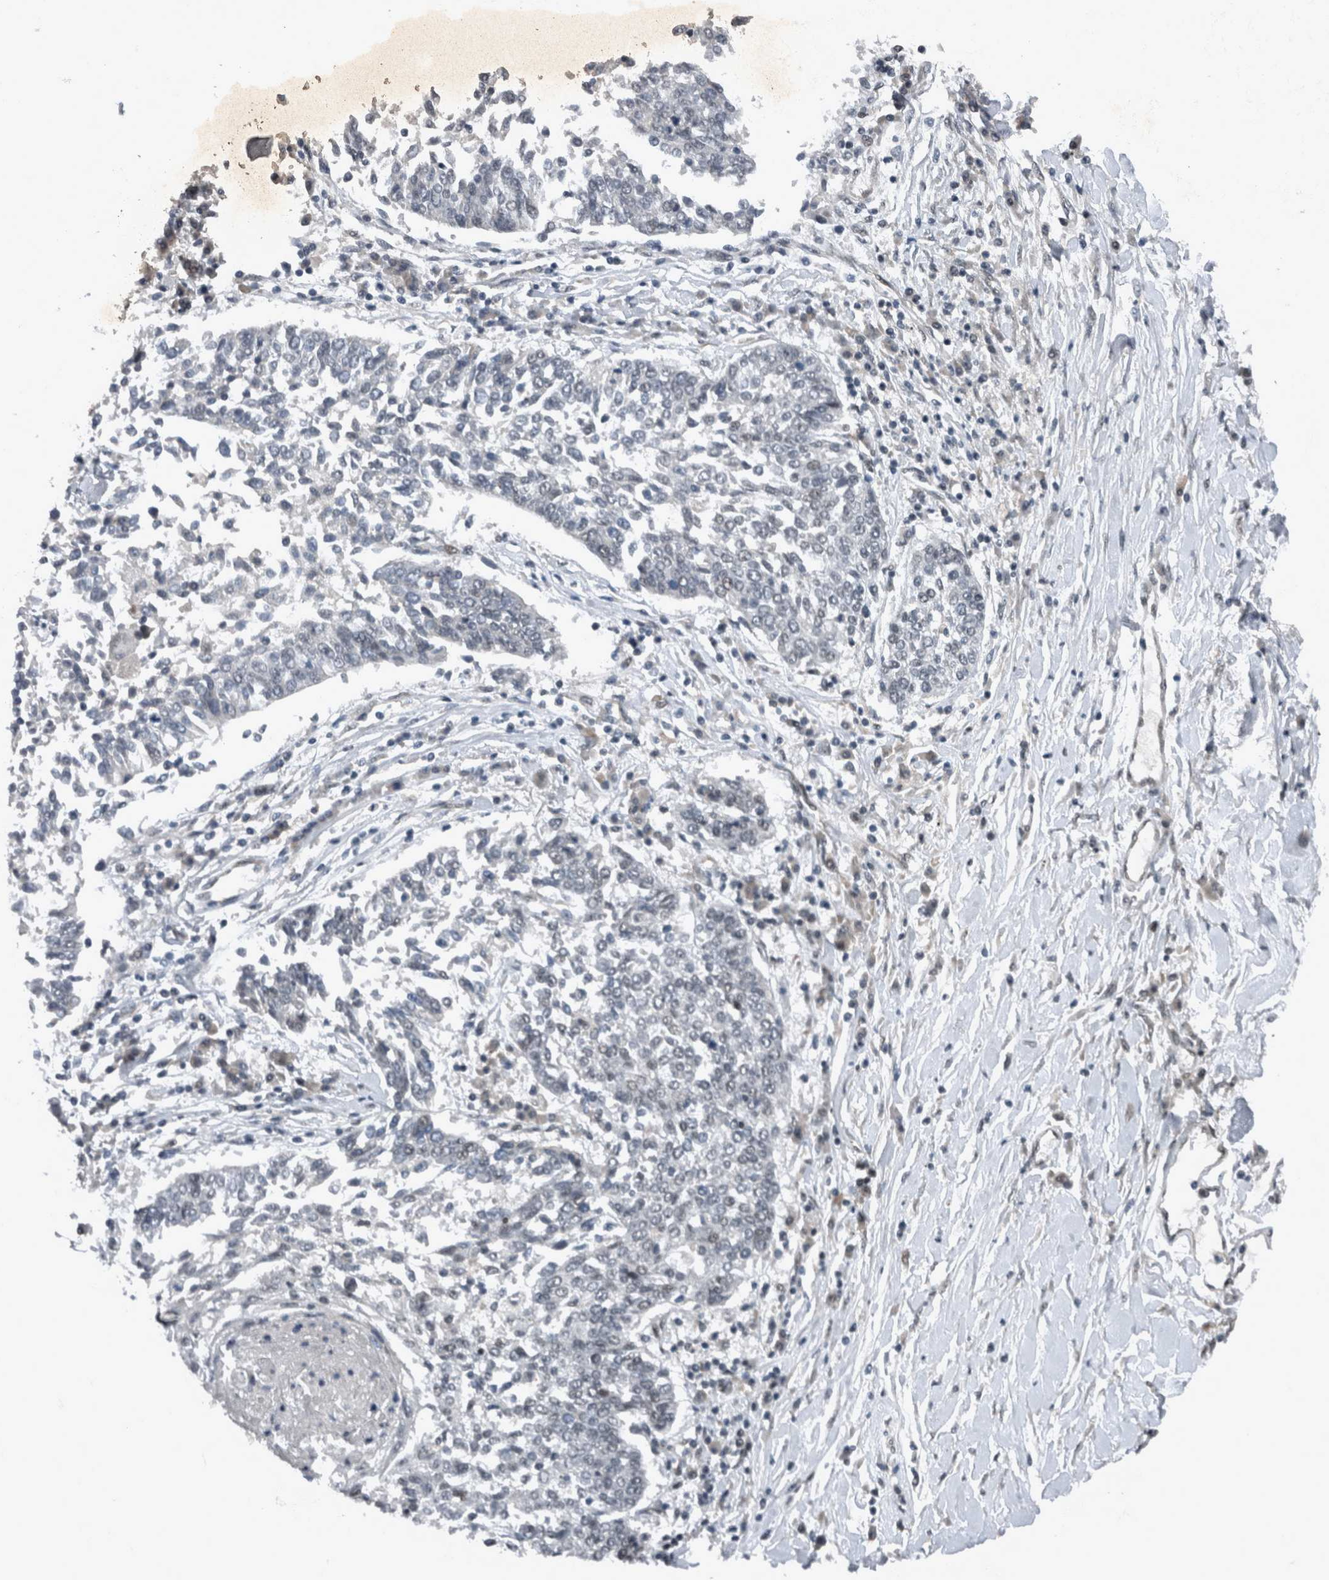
{"staining": {"intensity": "negative", "quantity": "none", "location": "none"}, "tissue": "lung cancer", "cell_type": "Tumor cells", "image_type": "cancer", "snomed": [{"axis": "morphology", "description": "Normal tissue, NOS"}, {"axis": "morphology", "description": "Squamous cell carcinoma, NOS"}, {"axis": "topography", "description": "Cartilage tissue"}, {"axis": "topography", "description": "Bronchus"}, {"axis": "topography", "description": "Lung"}, {"axis": "topography", "description": "Peripheral nerve tissue"}], "caption": "Immunohistochemical staining of lung cancer demonstrates no significant expression in tumor cells.", "gene": "WDR33", "patient": {"sex": "female", "age": 49}}